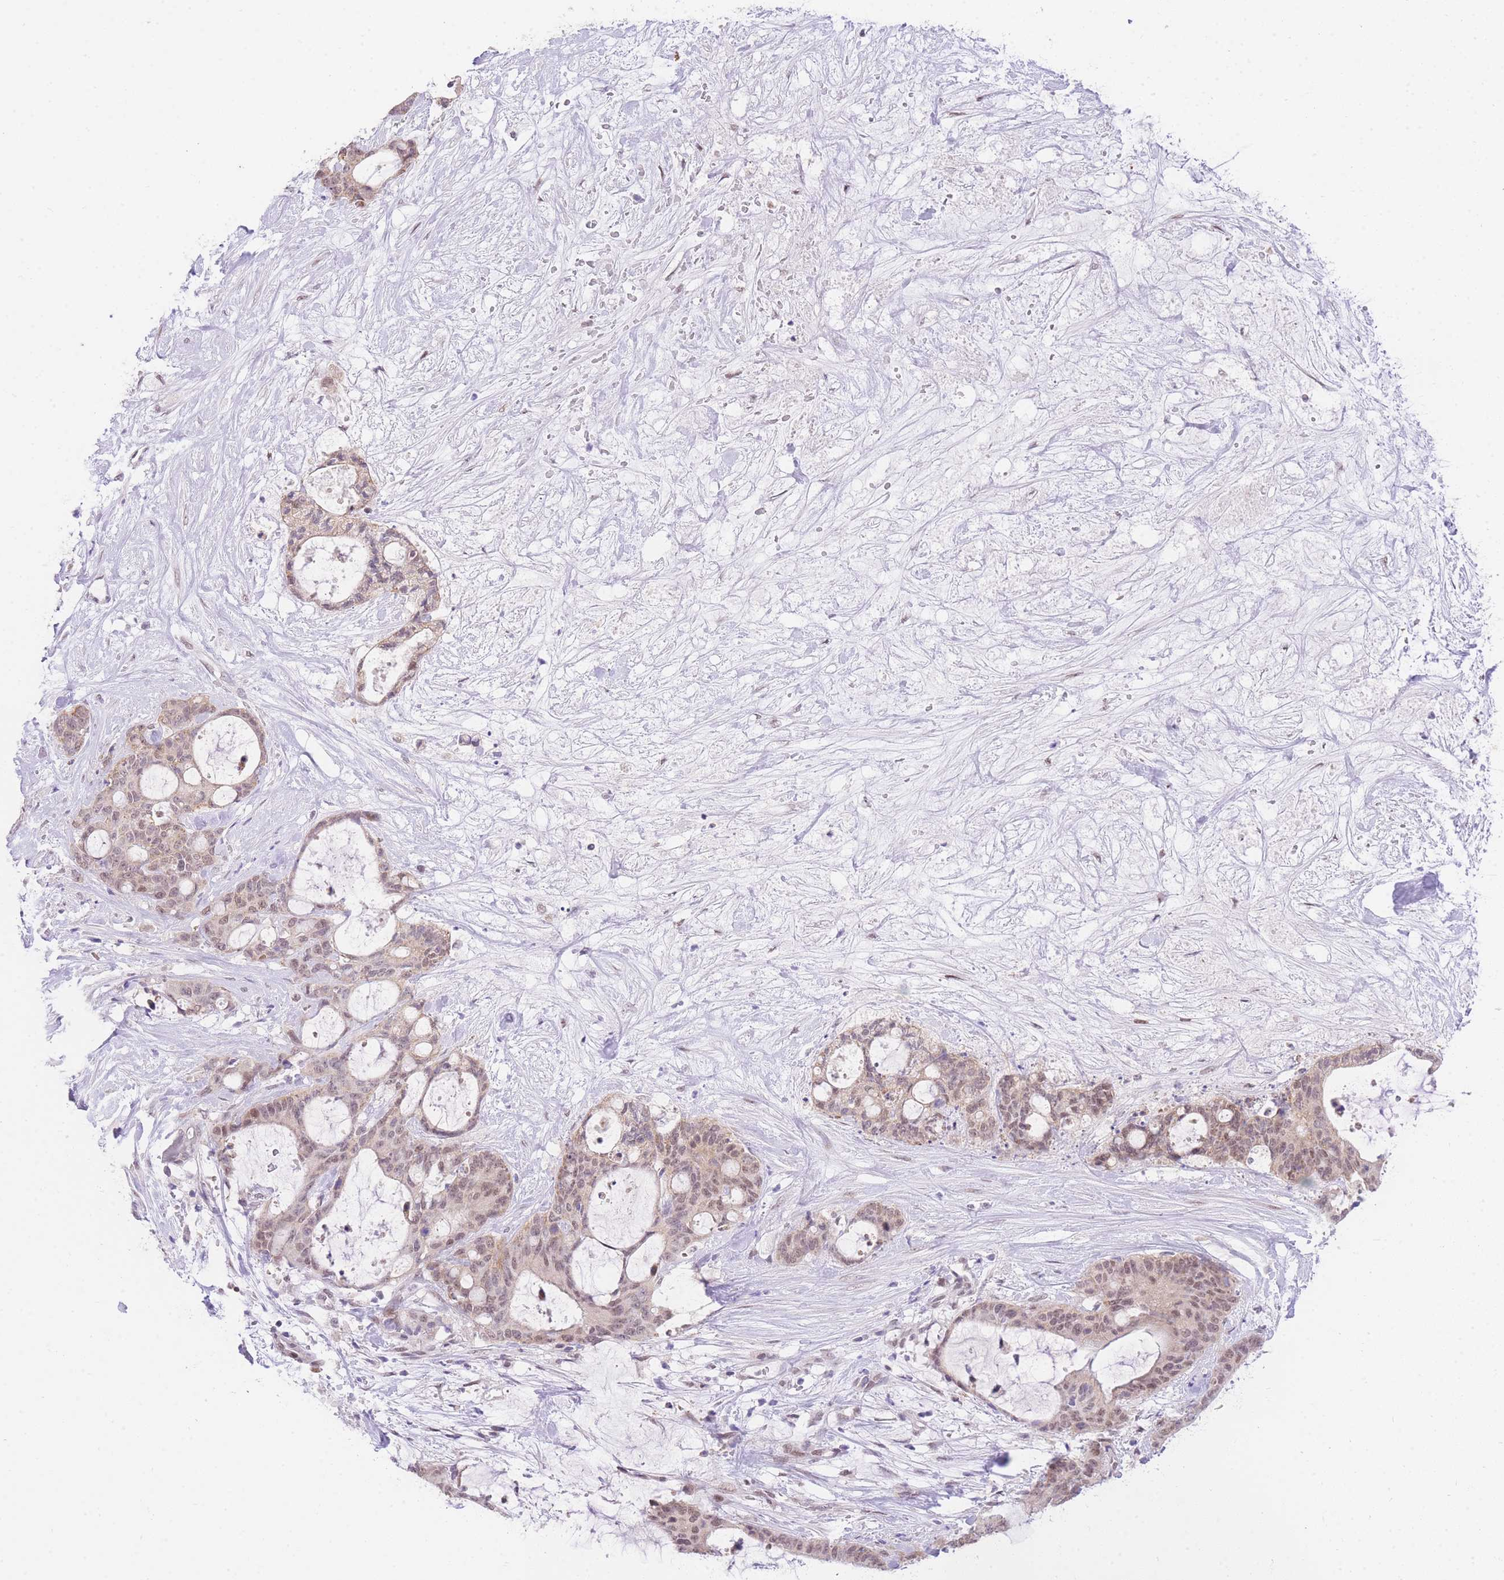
{"staining": {"intensity": "moderate", "quantity": ">75%", "location": "cytoplasmic/membranous,nuclear"}, "tissue": "liver cancer", "cell_type": "Tumor cells", "image_type": "cancer", "snomed": [{"axis": "morphology", "description": "Normal tissue, NOS"}, {"axis": "morphology", "description": "Cholangiocarcinoma"}, {"axis": "topography", "description": "Liver"}, {"axis": "topography", "description": "Peripheral nerve tissue"}], "caption": "The histopathology image demonstrates staining of cholangiocarcinoma (liver), revealing moderate cytoplasmic/membranous and nuclear protein expression (brown color) within tumor cells.", "gene": "UBXN7", "patient": {"sex": "female", "age": 73}}